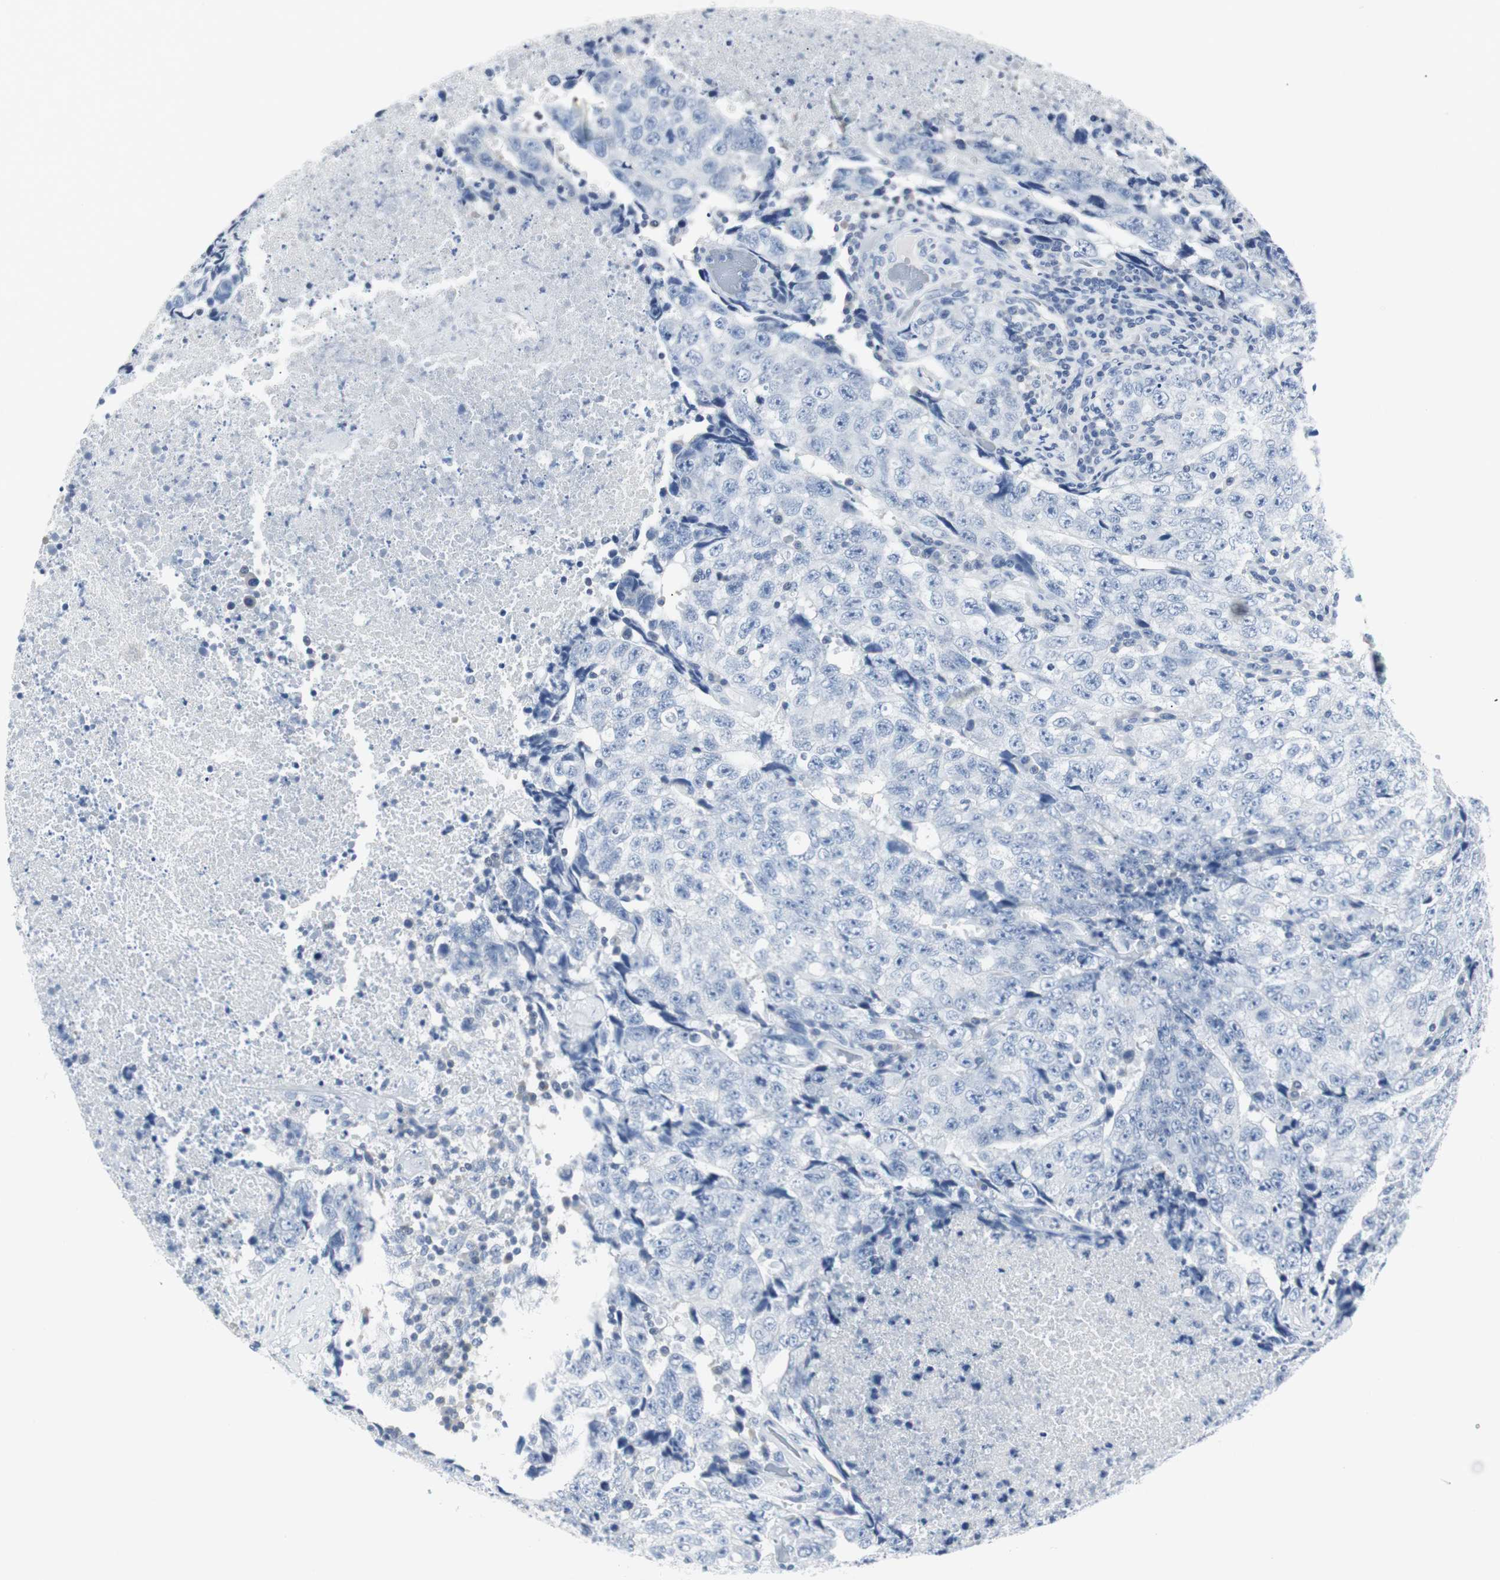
{"staining": {"intensity": "negative", "quantity": "none", "location": "none"}, "tissue": "testis cancer", "cell_type": "Tumor cells", "image_type": "cancer", "snomed": [{"axis": "morphology", "description": "Necrosis, NOS"}, {"axis": "morphology", "description": "Carcinoma, Embryonal, NOS"}, {"axis": "topography", "description": "Testis"}], "caption": "A histopathology image of testis cancer stained for a protein demonstrates no brown staining in tumor cells.", "gene": "GAP43", "patient": {"sex": "male", "age": 19}}